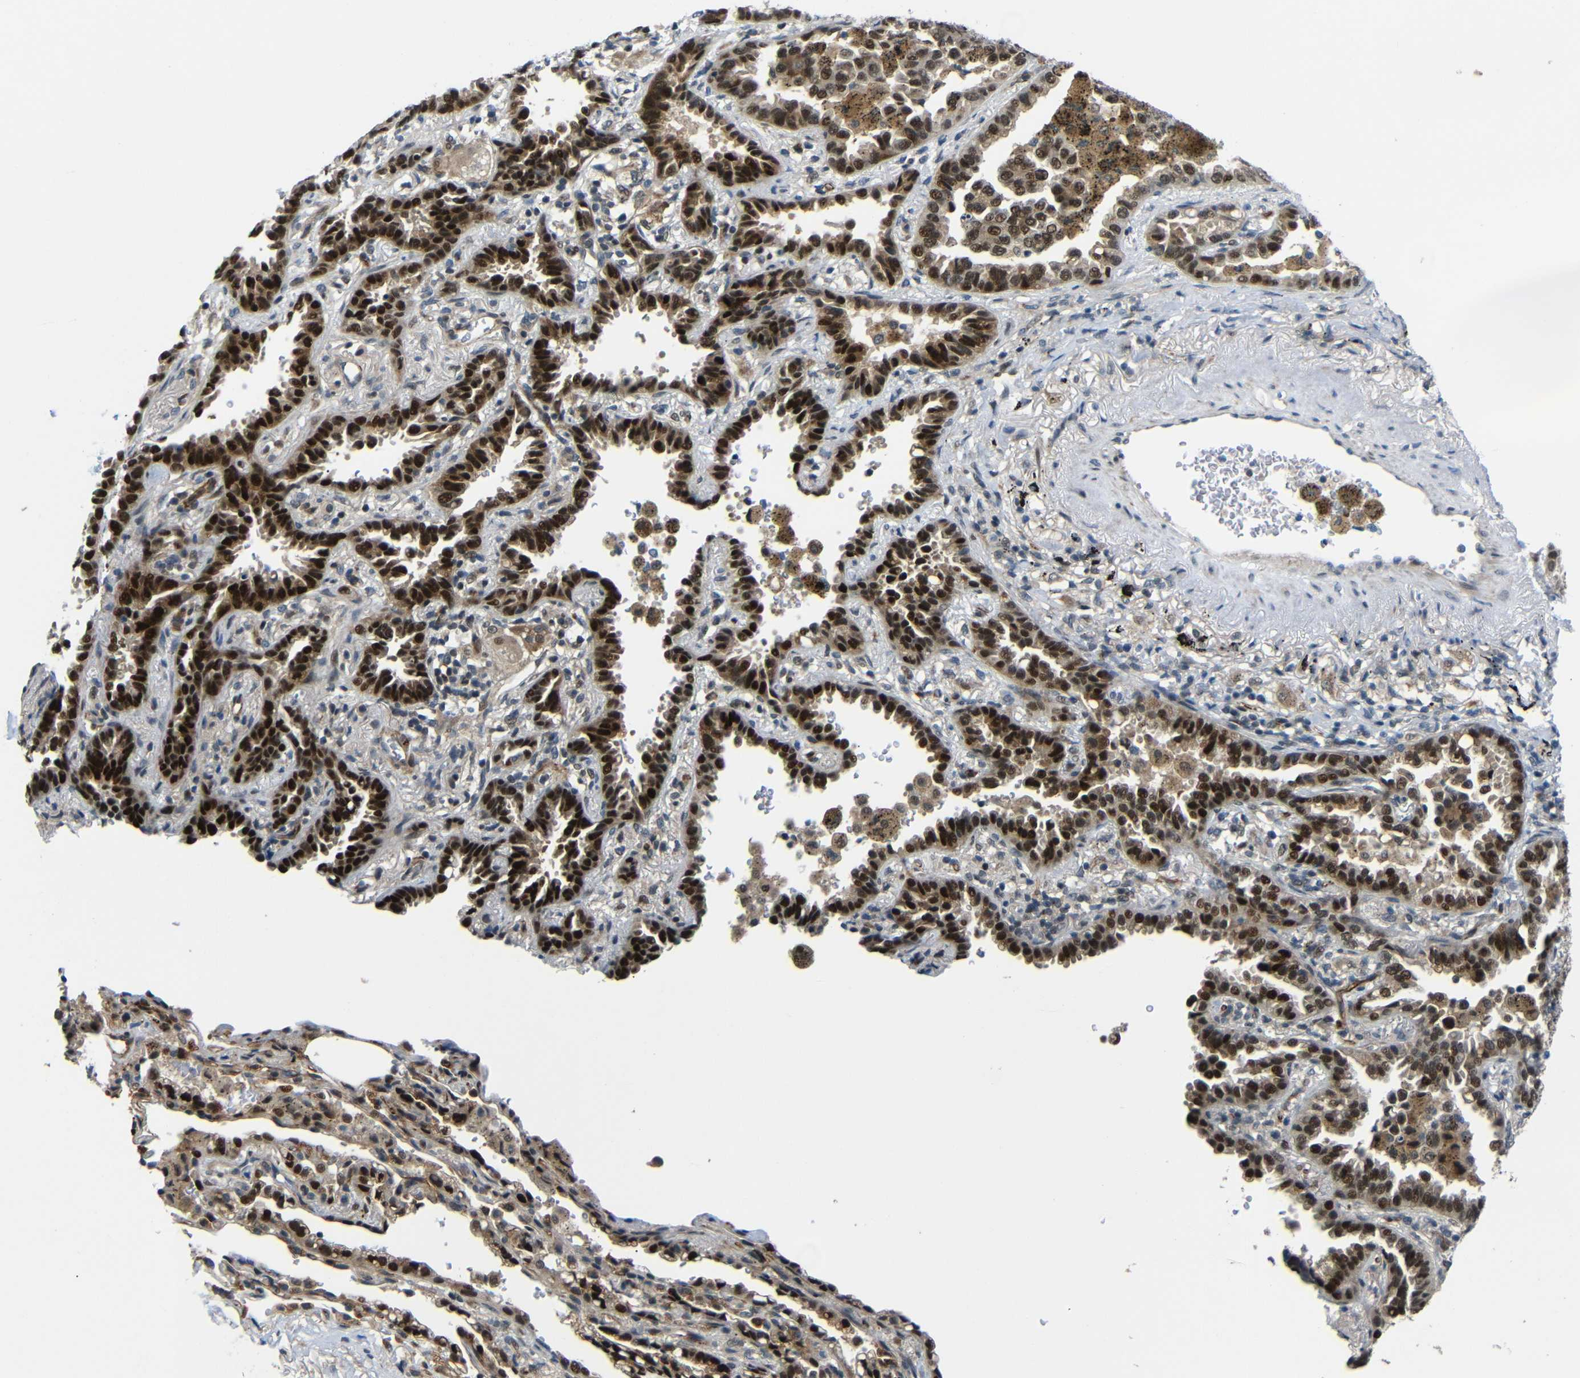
{"staining": {"intensity": "strong", "quantity": ">75%", "location": "nuclear"}, "tissue": "lung cancer", "cell_type": "Tumor cells", "image_type": "cancer", "snomed": [{"axis": "morphology", "description": "Normal tissue, NOS"}, {"axis": "morphology", "description": "Adenocarcinoma, NOS"}, {"axis": "topography", "description": "Lung"}], "caption": "Tumor cells display high levels of strong nuclear positivity in approximately >75% of cells in adenocarcinoma (lung). The staining was performed using DAB, with brown indicating positive protein expression. Nuclei are stained blue with hematoxylin.", "gene": "SYDE1", "patient": {"sex": "male", "age": 59}}